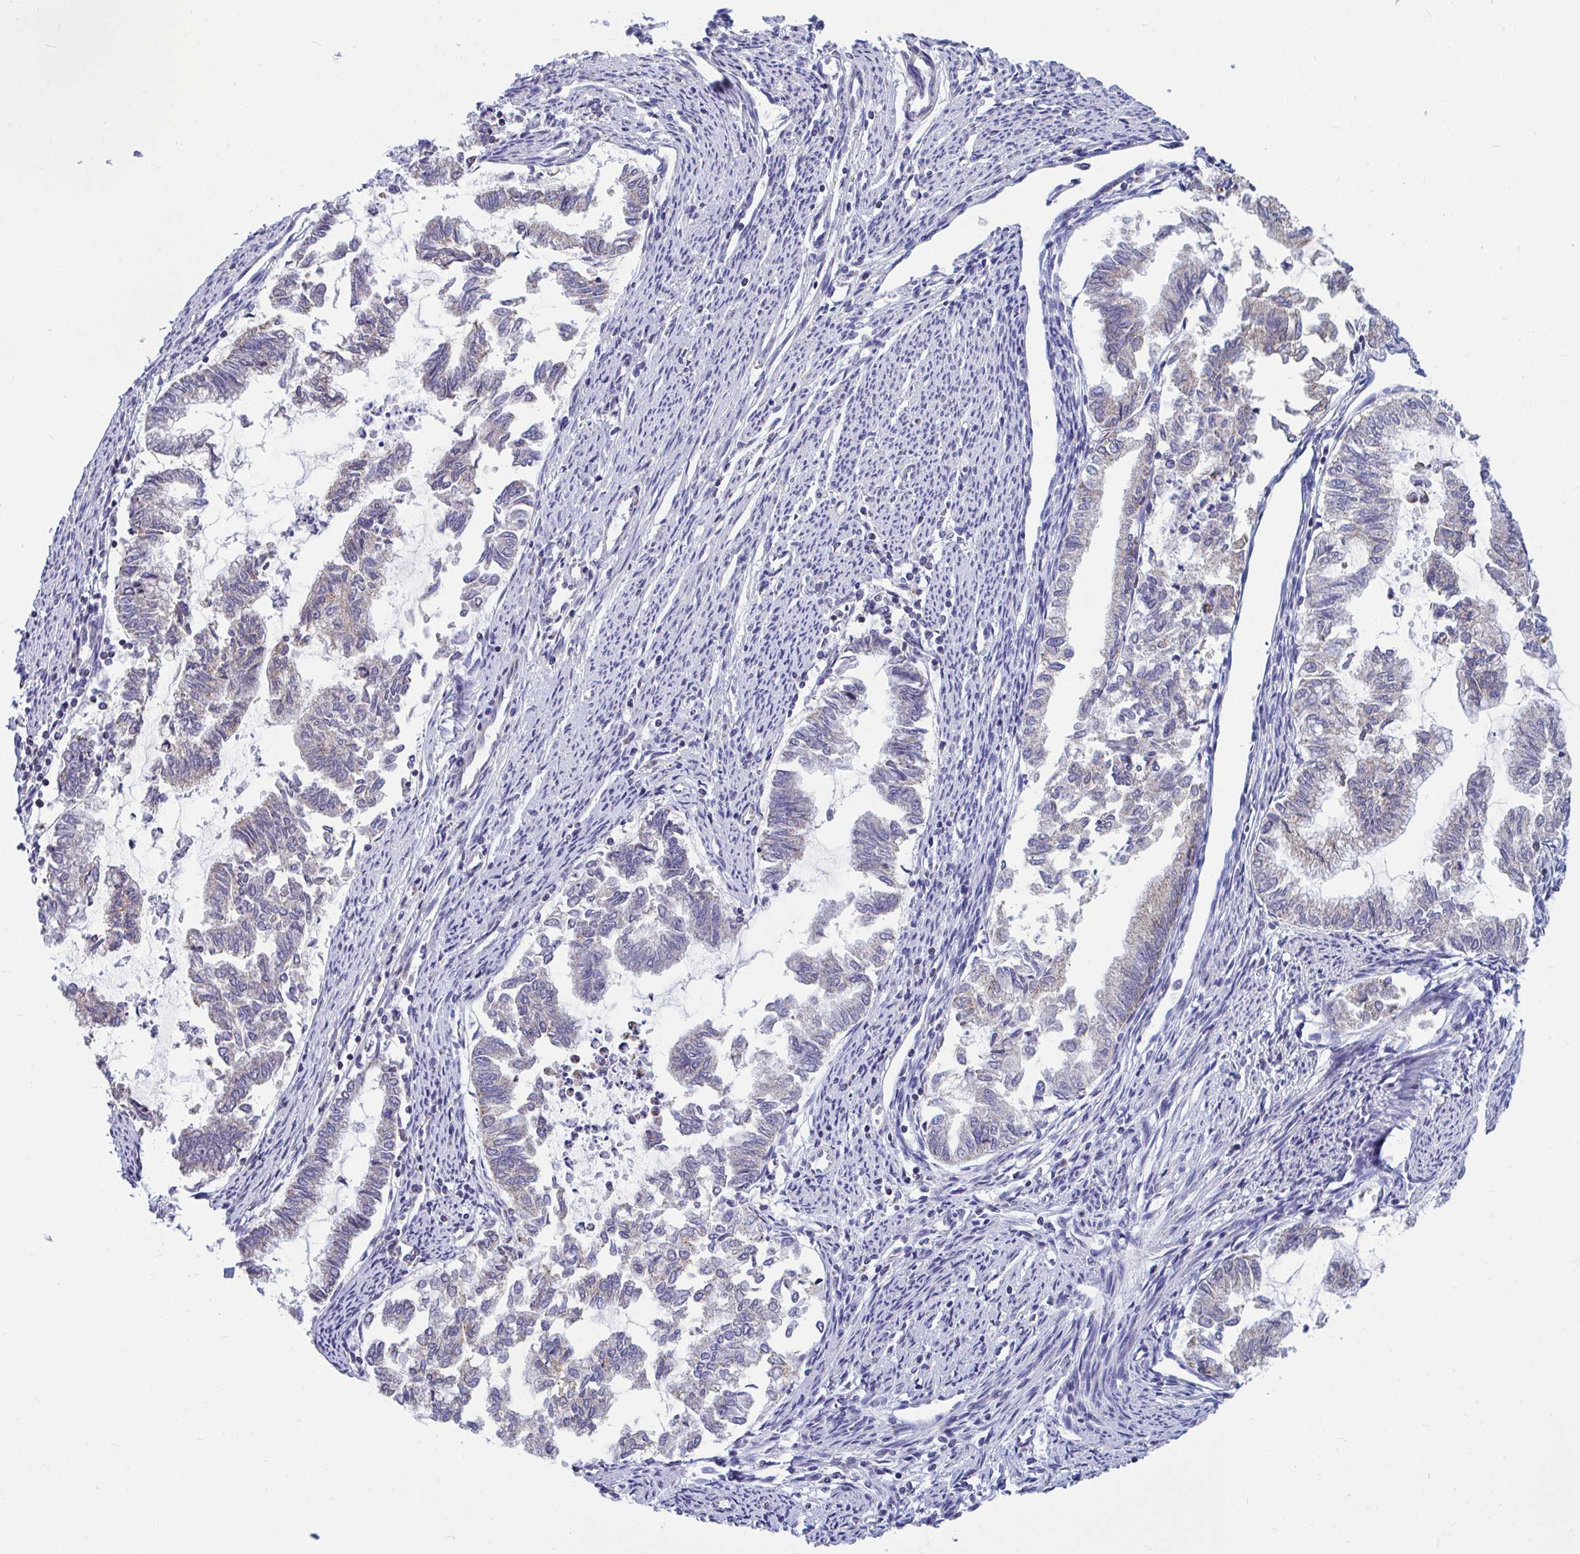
{"staining": {"intensity": "negative", "quantity": "none", "location": "none"}, "tissue": "endometrial cancer", "cell_type": "Tumor cells", "image_type": "cancer", "snomed": [{"axis": "morphology", "description": "Adenocarcinoma, NOS"}, {"axis": "topography", "description": "Endometrium"}], "caption": "High magnification brightfield microscopy of endometrial adenocarcinoma stained with DAB (3,3'-diaminobenzidine) (brown) and counterstained with hematoxylin (blue): tumor cells show no significant expression. (Immunohistochemistry (ihc), brightfield microscopy, high magnification).", "gene": "OR13A1", "patient": {"sex": "female", "age": 79}}